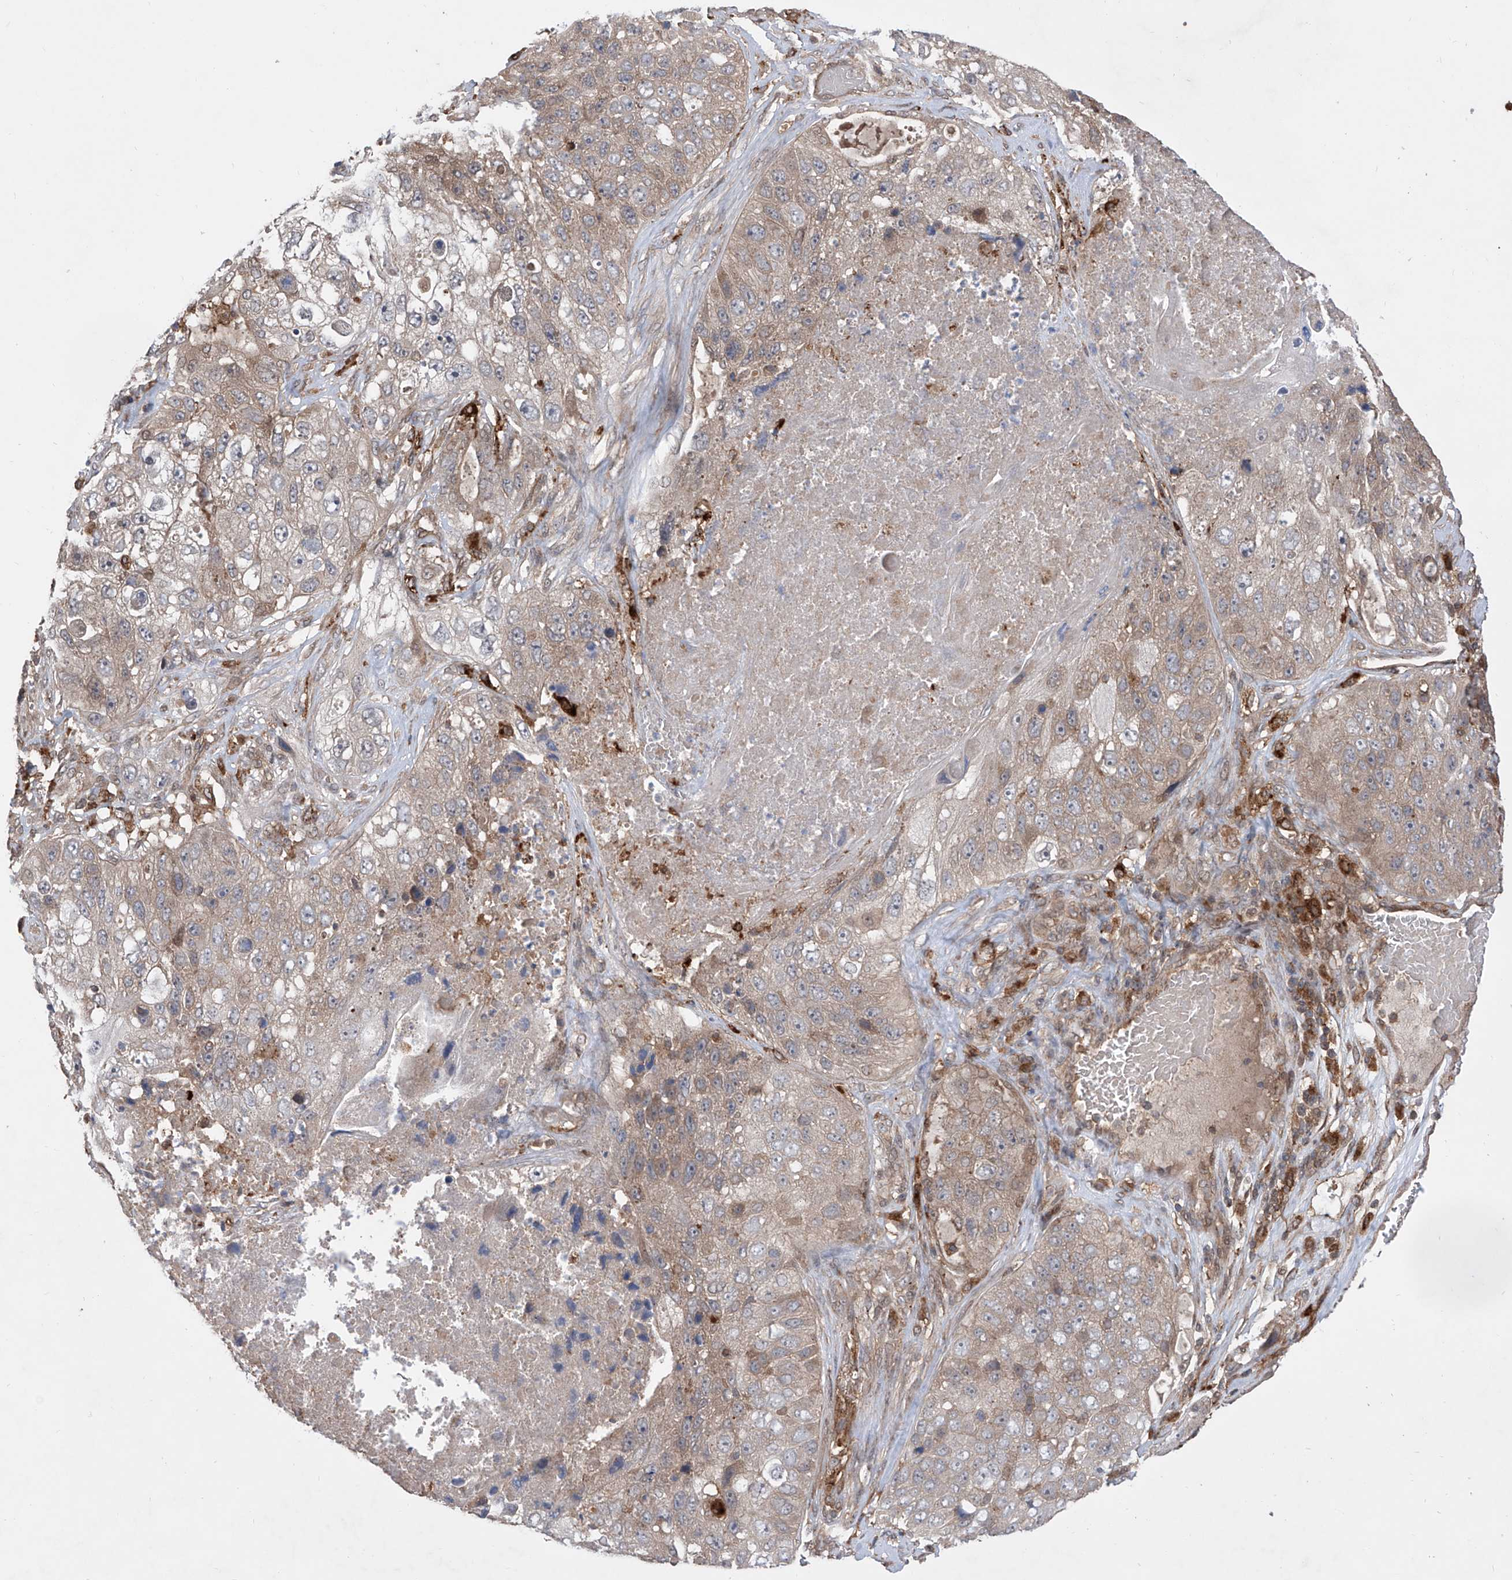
{"staining": {"intensity": "weak", "quantity": "<25%", "location": "cytoplasmic/membranous"}, "tissue": "lung cancer", "cell_type": "Tumor cells", "image_type": "cancer", "snomed": [{"axis": "morphology", "description": "Squamous cell carcinoma, NOS"}, {"axis": "topography", "description": "Lung"}], "caption": "The histopathology image displays no staining of tumor cells in lung cancer.", "gene": "HOXC8", "patient": {"sex": "male", "age": 61}}